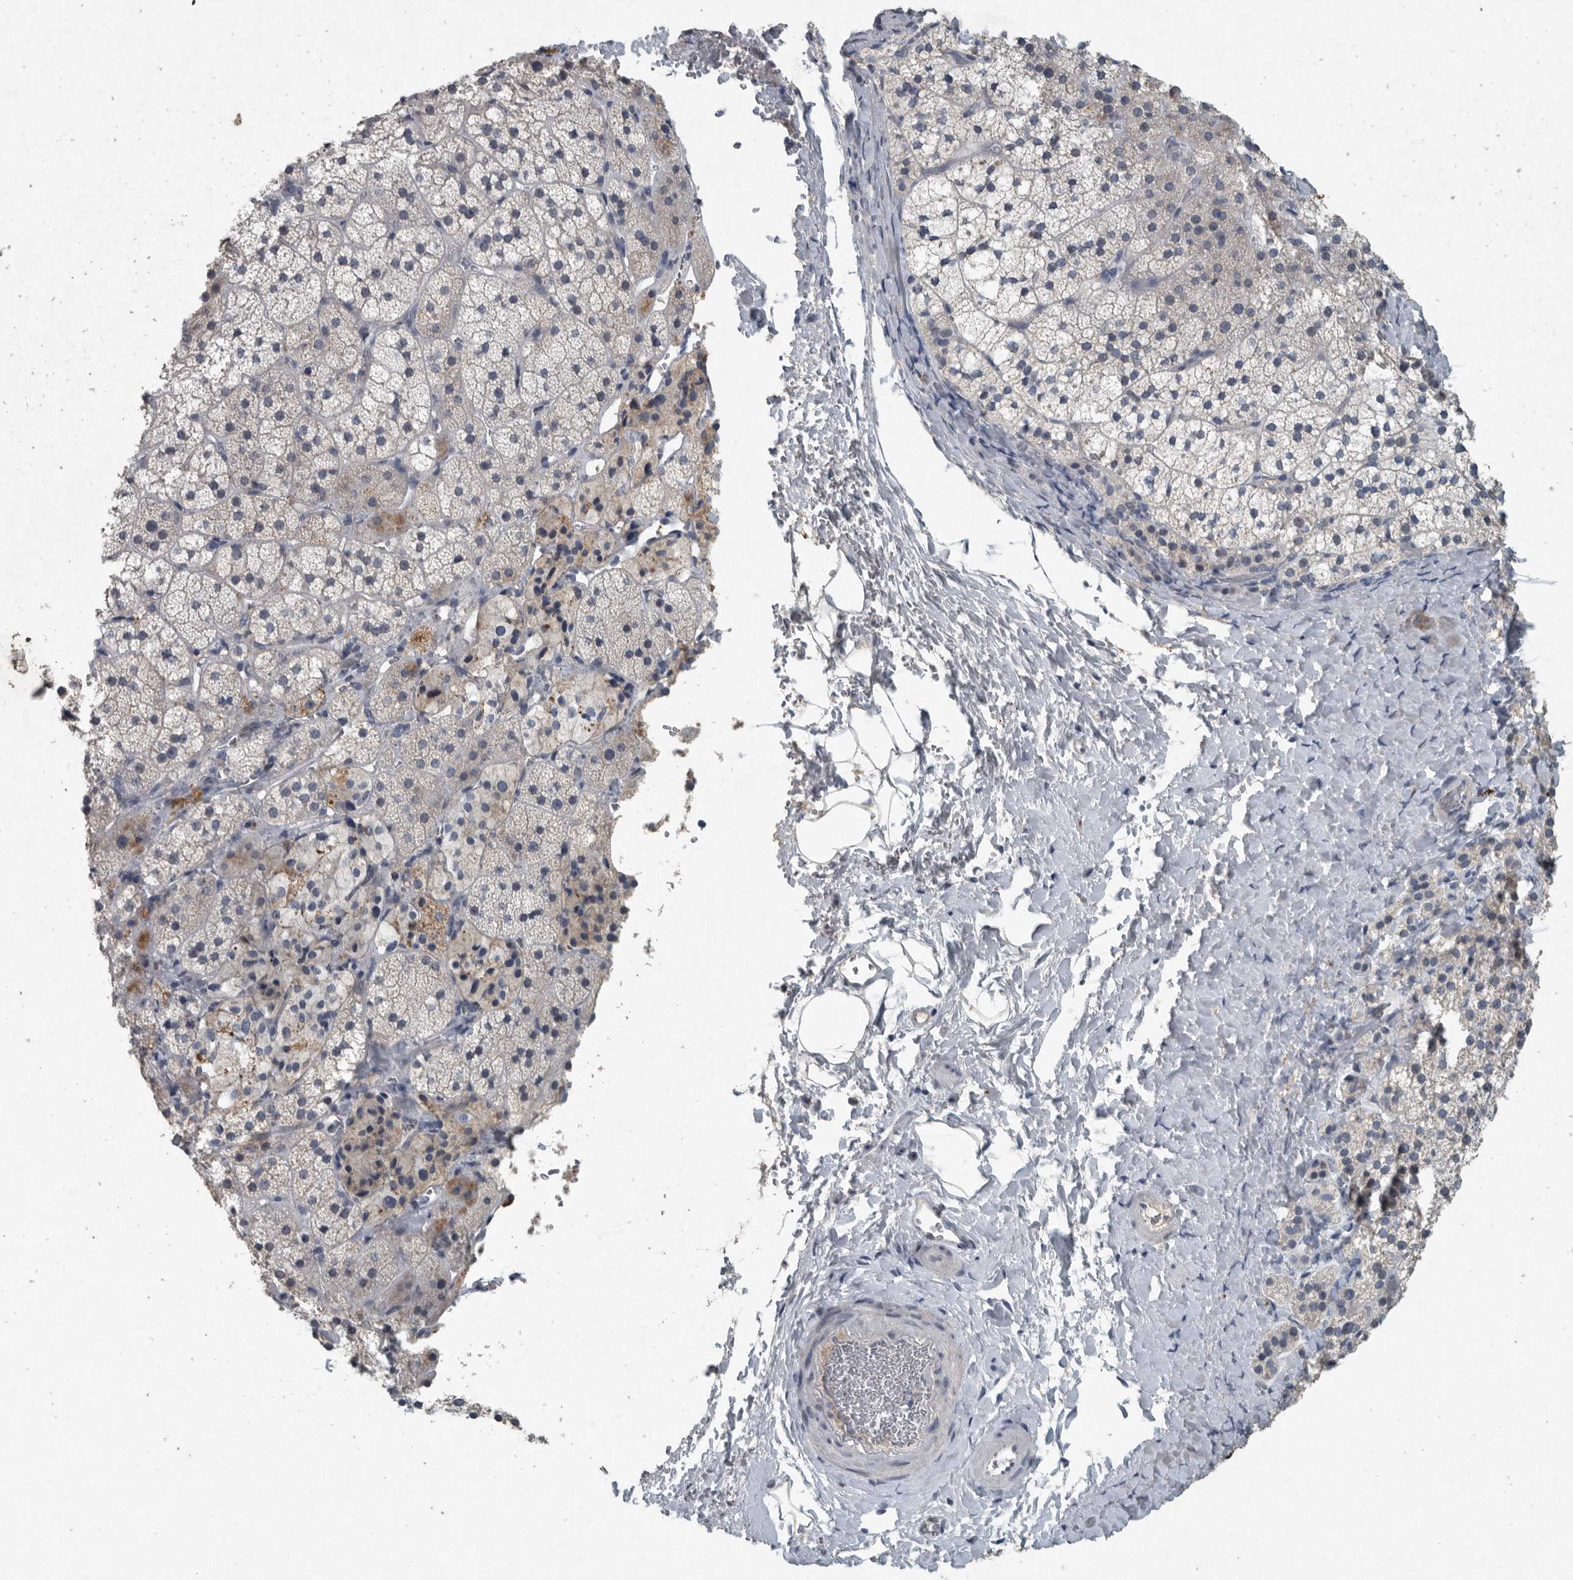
{"staining": {"intensity": "moderate", "quantity": "<25%", "location": "cytoplasmic/membranous"}, "tissue": "adrenal gland", "cell_type": "Glandular cells", "image_type": "normal", "snomed": [{"axis": "morphology", "description": "Normal tissue, NOS"}, {"axis": "topography", "description": "Adrenal gland"}], "caption": "The photomicrograph demonstrates immunohistochemical staining of normal adrenal gland. There is moderate cytoplasmic/membranous expression is present in about <25% of glandular cells. (Stains: DAB in brown, nuclei in blue, Microscopy: brightfield microscopy at high magnification).", "gene": "IL20", "patient": {"sex": "female", "age": 44}}